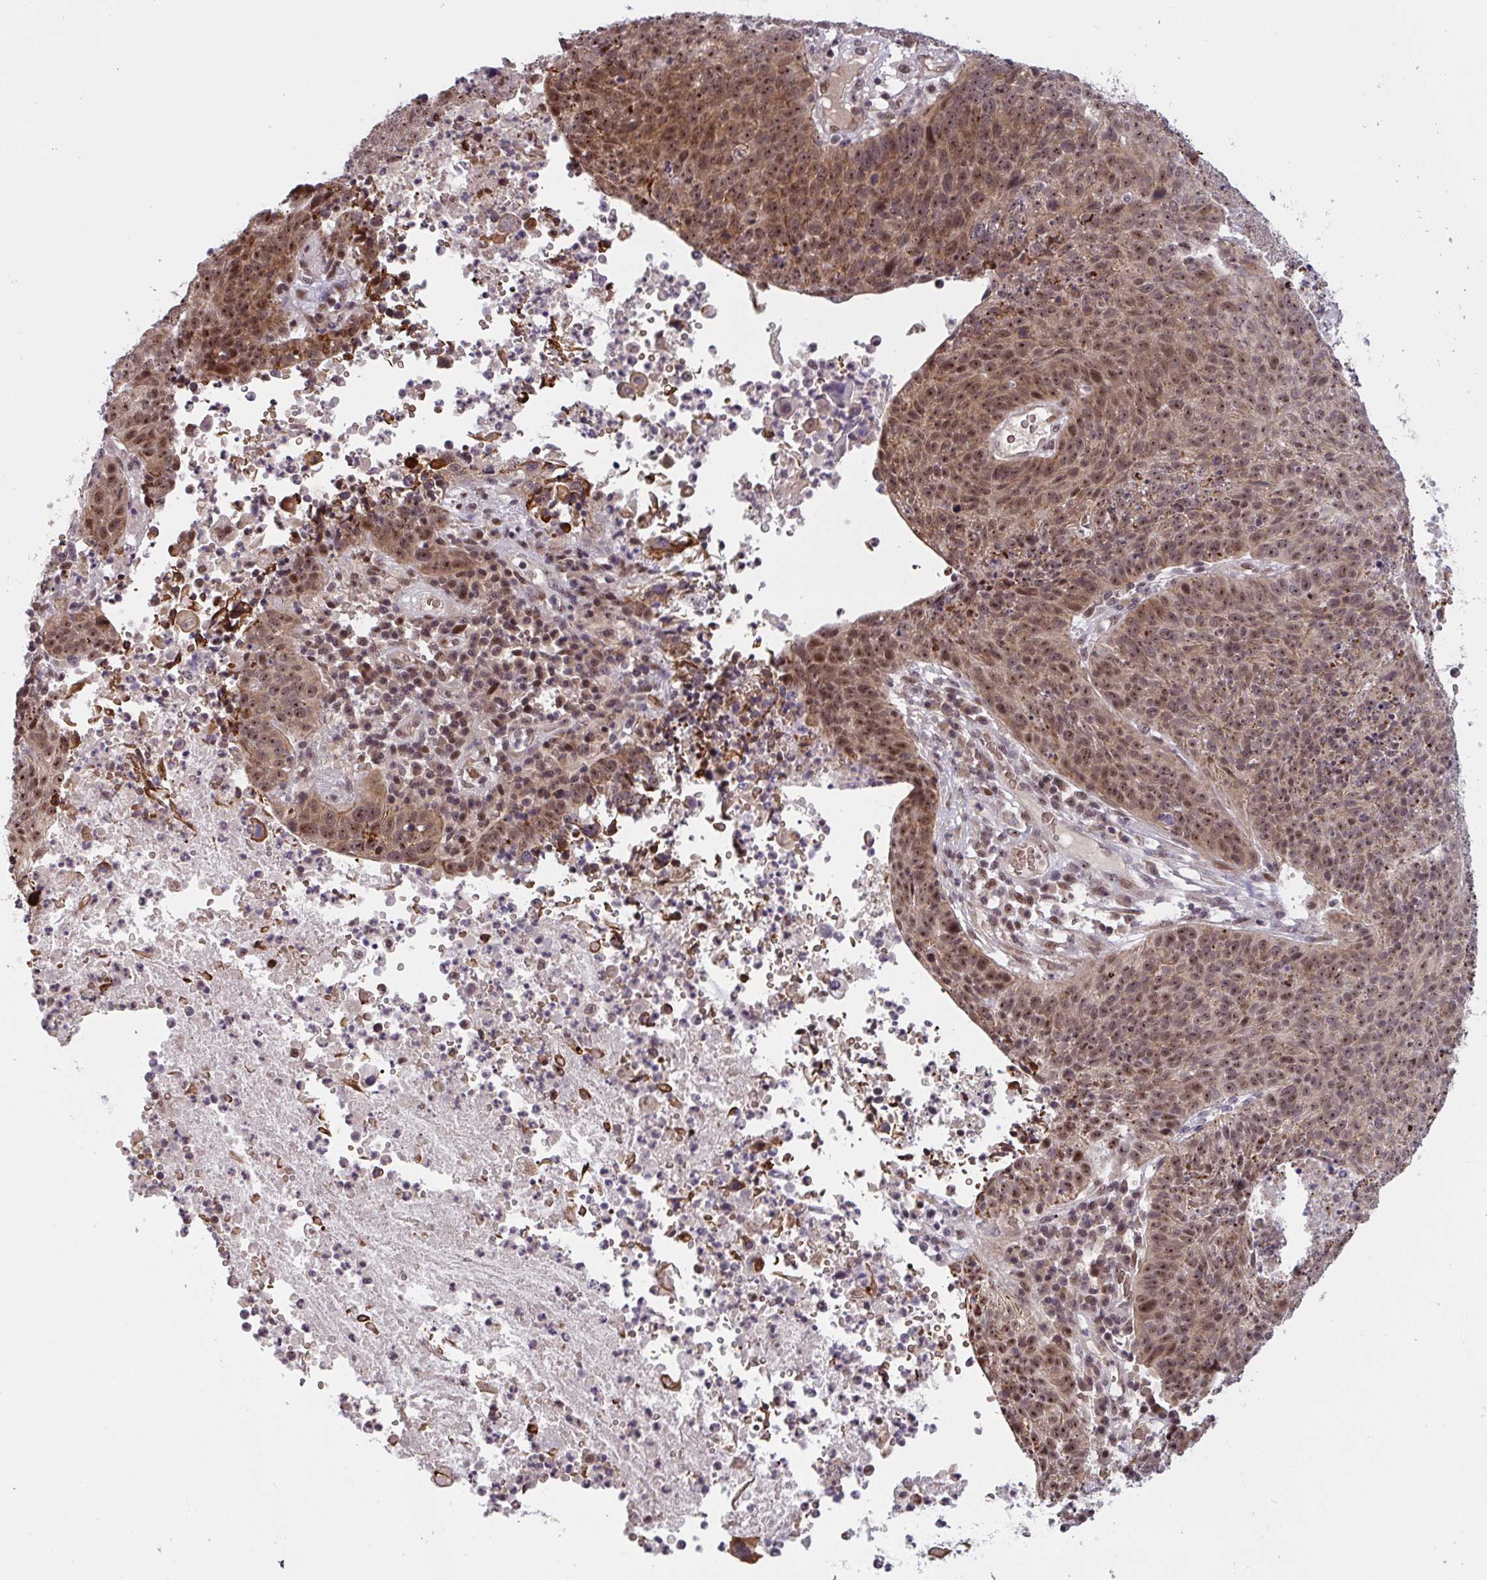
{"staining": {"intensity": "moderate", "quantity": ">75%", "location": "cytoplasmic/membranous,nuclear"}, "tissue": "lung cancer", "cell_type": "Tumor cells", "image_type": "cancer", "snomed": [{"axis": "morphology", "description": "Squamous cell carcinoma, NOS"}, {"axis": "topography", "description": "Lung"}], "caption": "Immunohistochemistry image of lung squamous cell carcinoma stained for a protein (brown), which reveals medium levels of moderate cytoplasmic/membranous and nuclear staining in about >75% of tumor cells.", "gene": "NLRP13", "patient": {"sex": "male", "age": 63}}